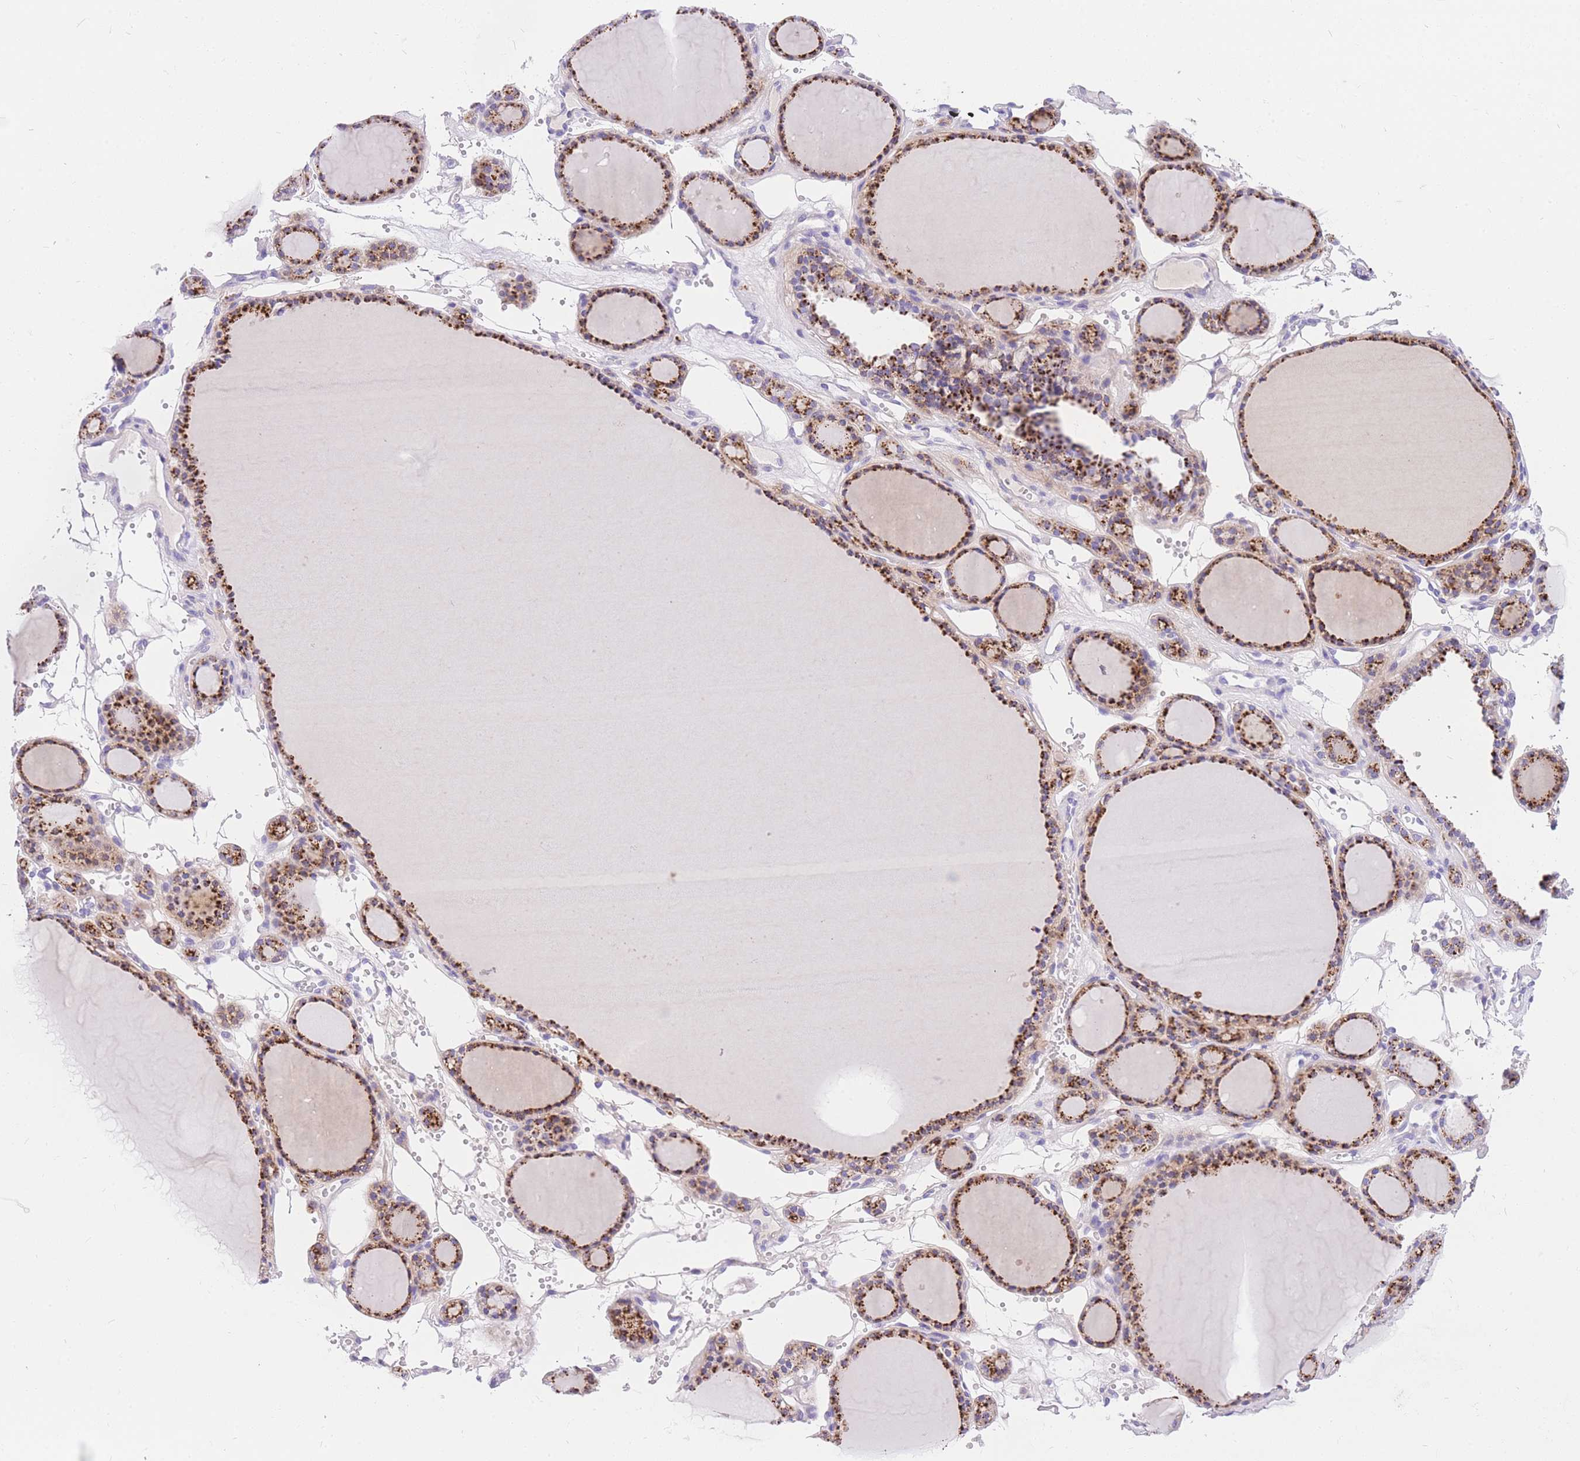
{"staining": {"intensity": "moderate", "quantity": "25%-75%", "location": "cytoplasmic/membranous"}, "tissue": "thyroid gland", "cell_type": "Glandular cells", "image_type": "normal", "snomed": [{"axis": "morphology", "description": "Normal tissue, NOS"}, {"axis": "topography", "description": "Thyroid gland"}], "caption": "A brown stain shows moderate cytoplasmic/membranous expression of a protein in glandular cells of normal thyroid gland.", "gene": "UPK1A", "patient": {"sex": "female", "age": 28}}